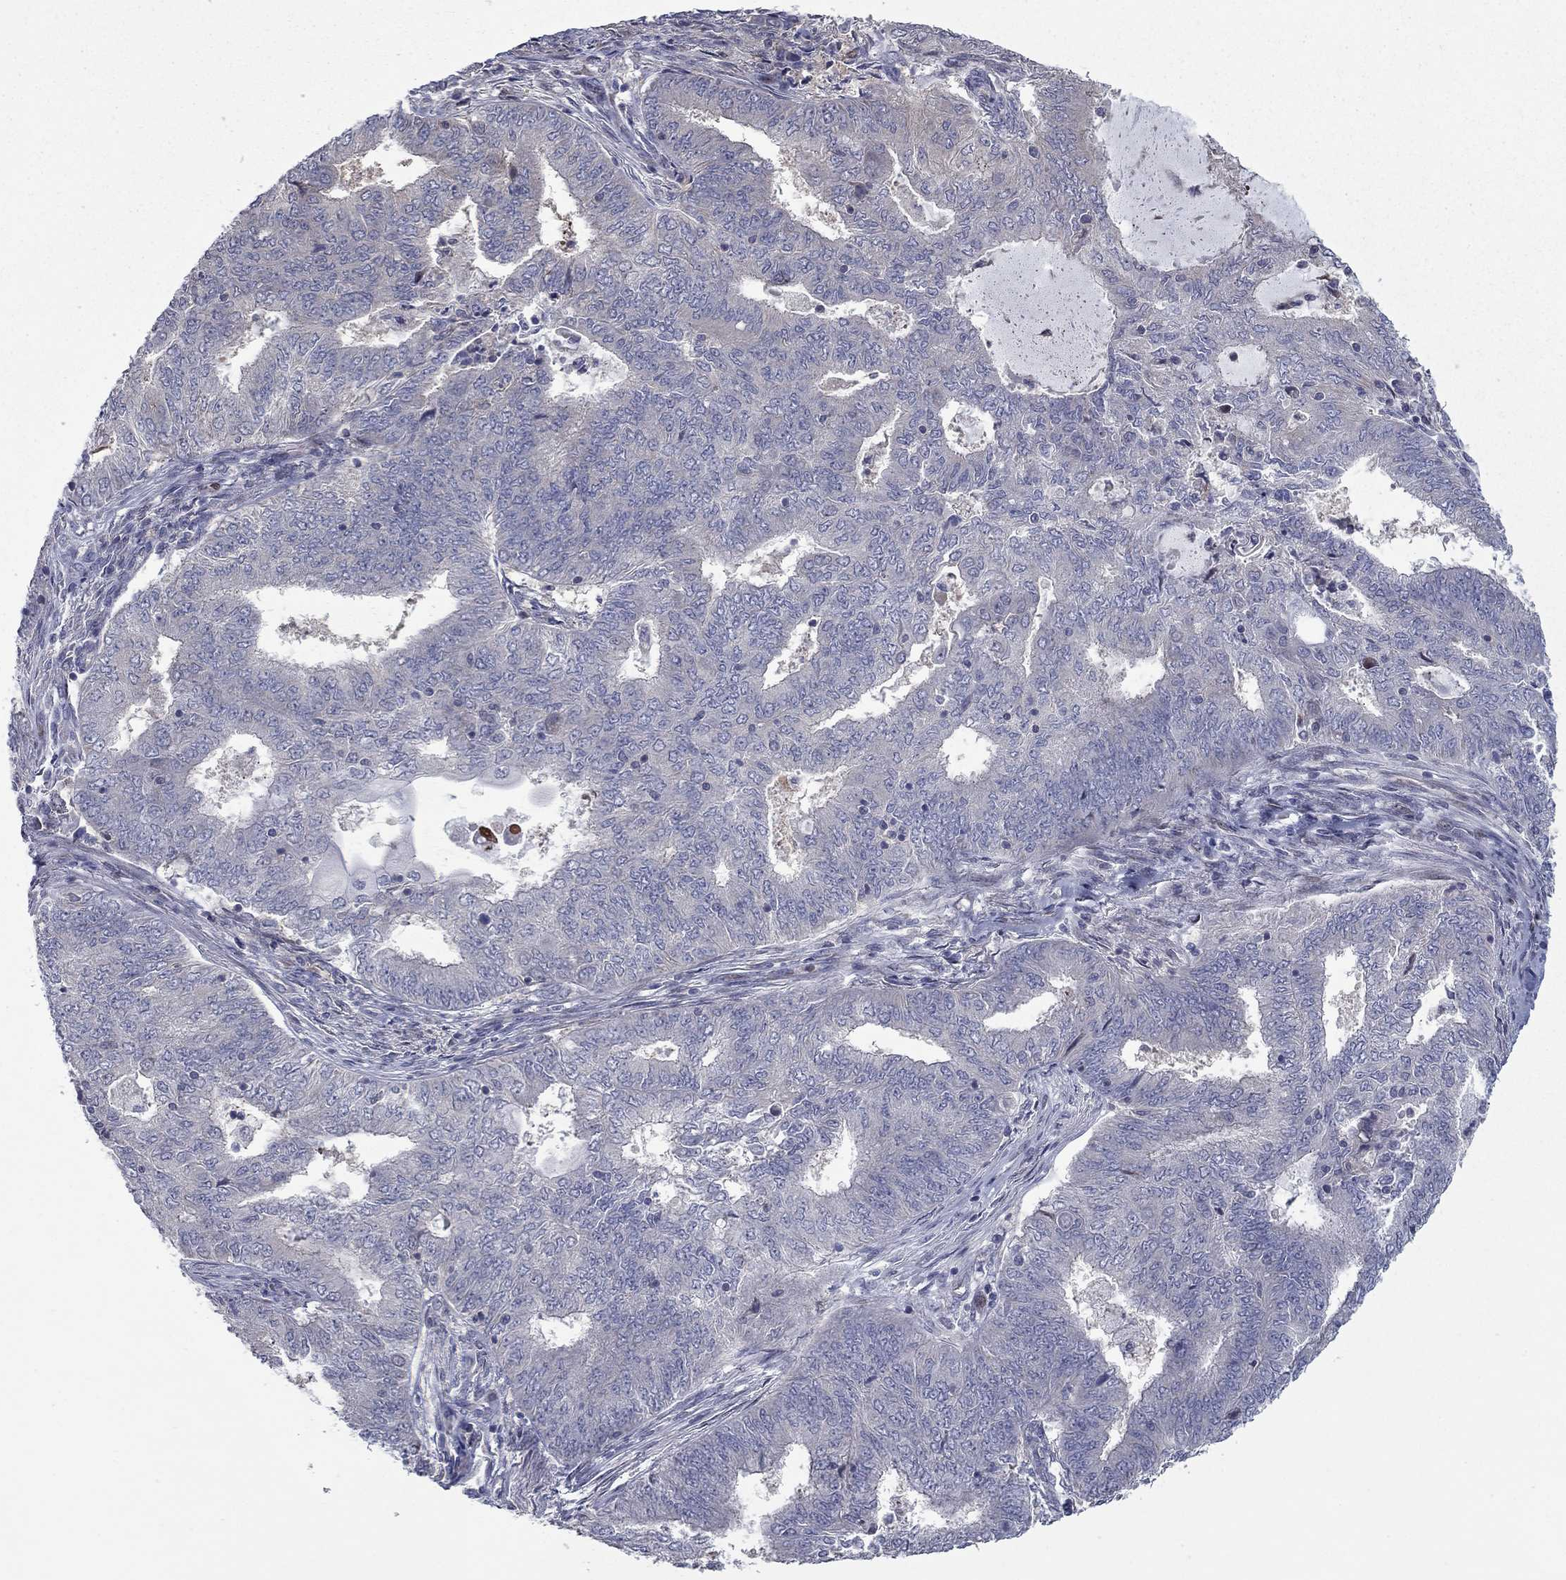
{"staining": {"intensity": "negative", "quantity": "none", "location": "none"}, "tissue": "endometrial cancer", "cell_type": "Tumor cells", "image_type": "cancer", "snomed": [{"axis": "morphology", "description": "Adenocarcinoma, NOS"}, {"axis": "topography", "description": "Endometrium"}], "caption": "Endometrial adenocarcinoma was stained to show a protein in brown. There is no significant expression in tumor cells. (DAB IHC, high magnification).", "gene": "DUSP7", "patient": {"sex": "female", "age": 62}}